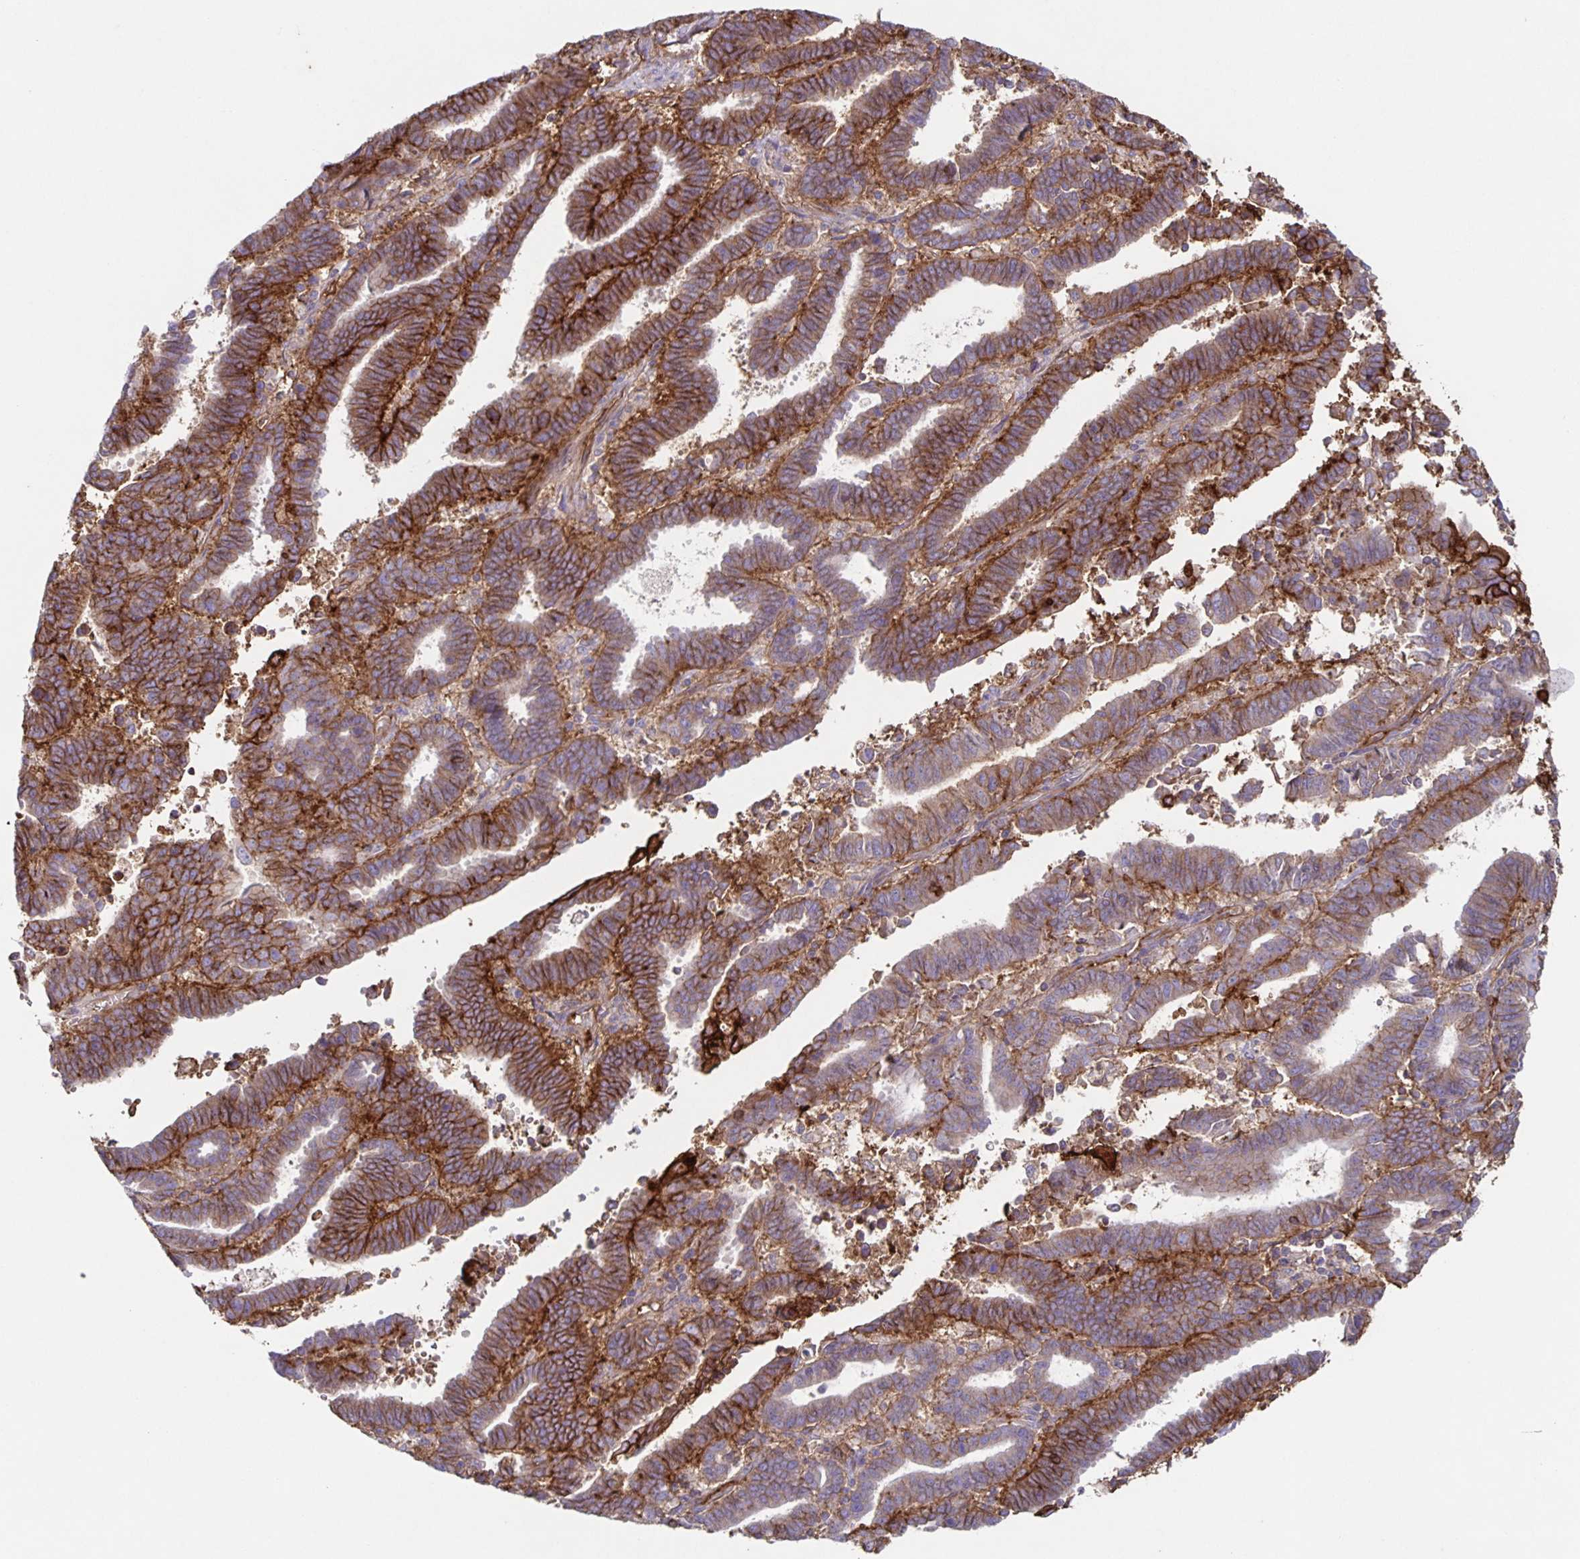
{"staining": {"intensity": "strong", "quantity": ">75%", "location": "cytoplasmic/membranous"}, "tissue": "endometrial cancer", "cell_type": "Tumor cells", "image_type": "cancer", "snomed": [{"axis": "morphology", "description": "Adenocarcinoma, NOS"}, {"axis": "topography", "description": "Uterus"}], "caption": "Strong cytoplasmic/membranous staining for a protein is present in approximately >75% of tumor cells of adenocarcinoma (endometrial) using immunohistochemistry.", "gene": "ITGA2", "patient": {"sex": "female", "age": 83}}